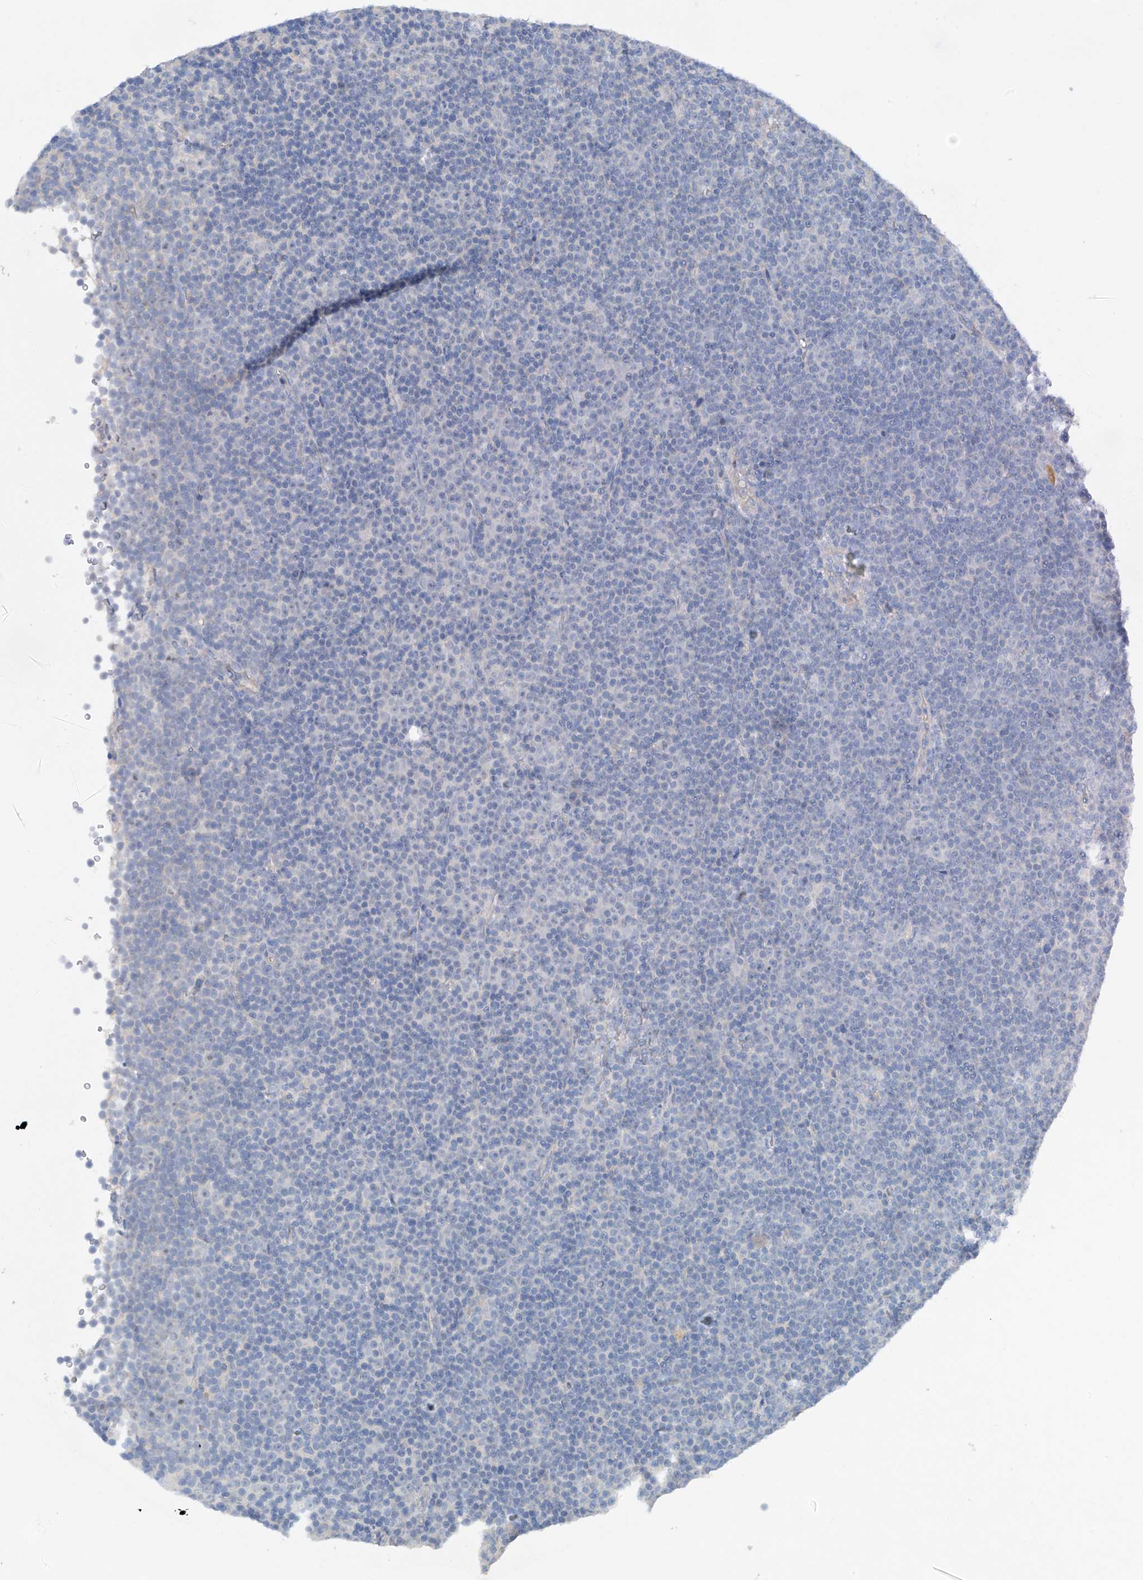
{"staining": {"intensity": "negative", "quantity": "none", "location": "none"}, "tissue": "lymphoma", "cell_type": "Tumor cells", "image_type": "cancer", "snomed": [{"axis": "morphology", "description": "Malignant lymphoma, non-Hodgkin's type, Low grade"}, {"axis": "topography", "description": "Lymph node"}], "caption": "This micrograph is of lymphoma stained with immunohistochemistry (IHC) to label a protein in brown with the nuclei are counter-stained blue. There is no positivity in tumor cells.", "gene": "PRSS12", "patient": {"sex": "female", "age": 67}}